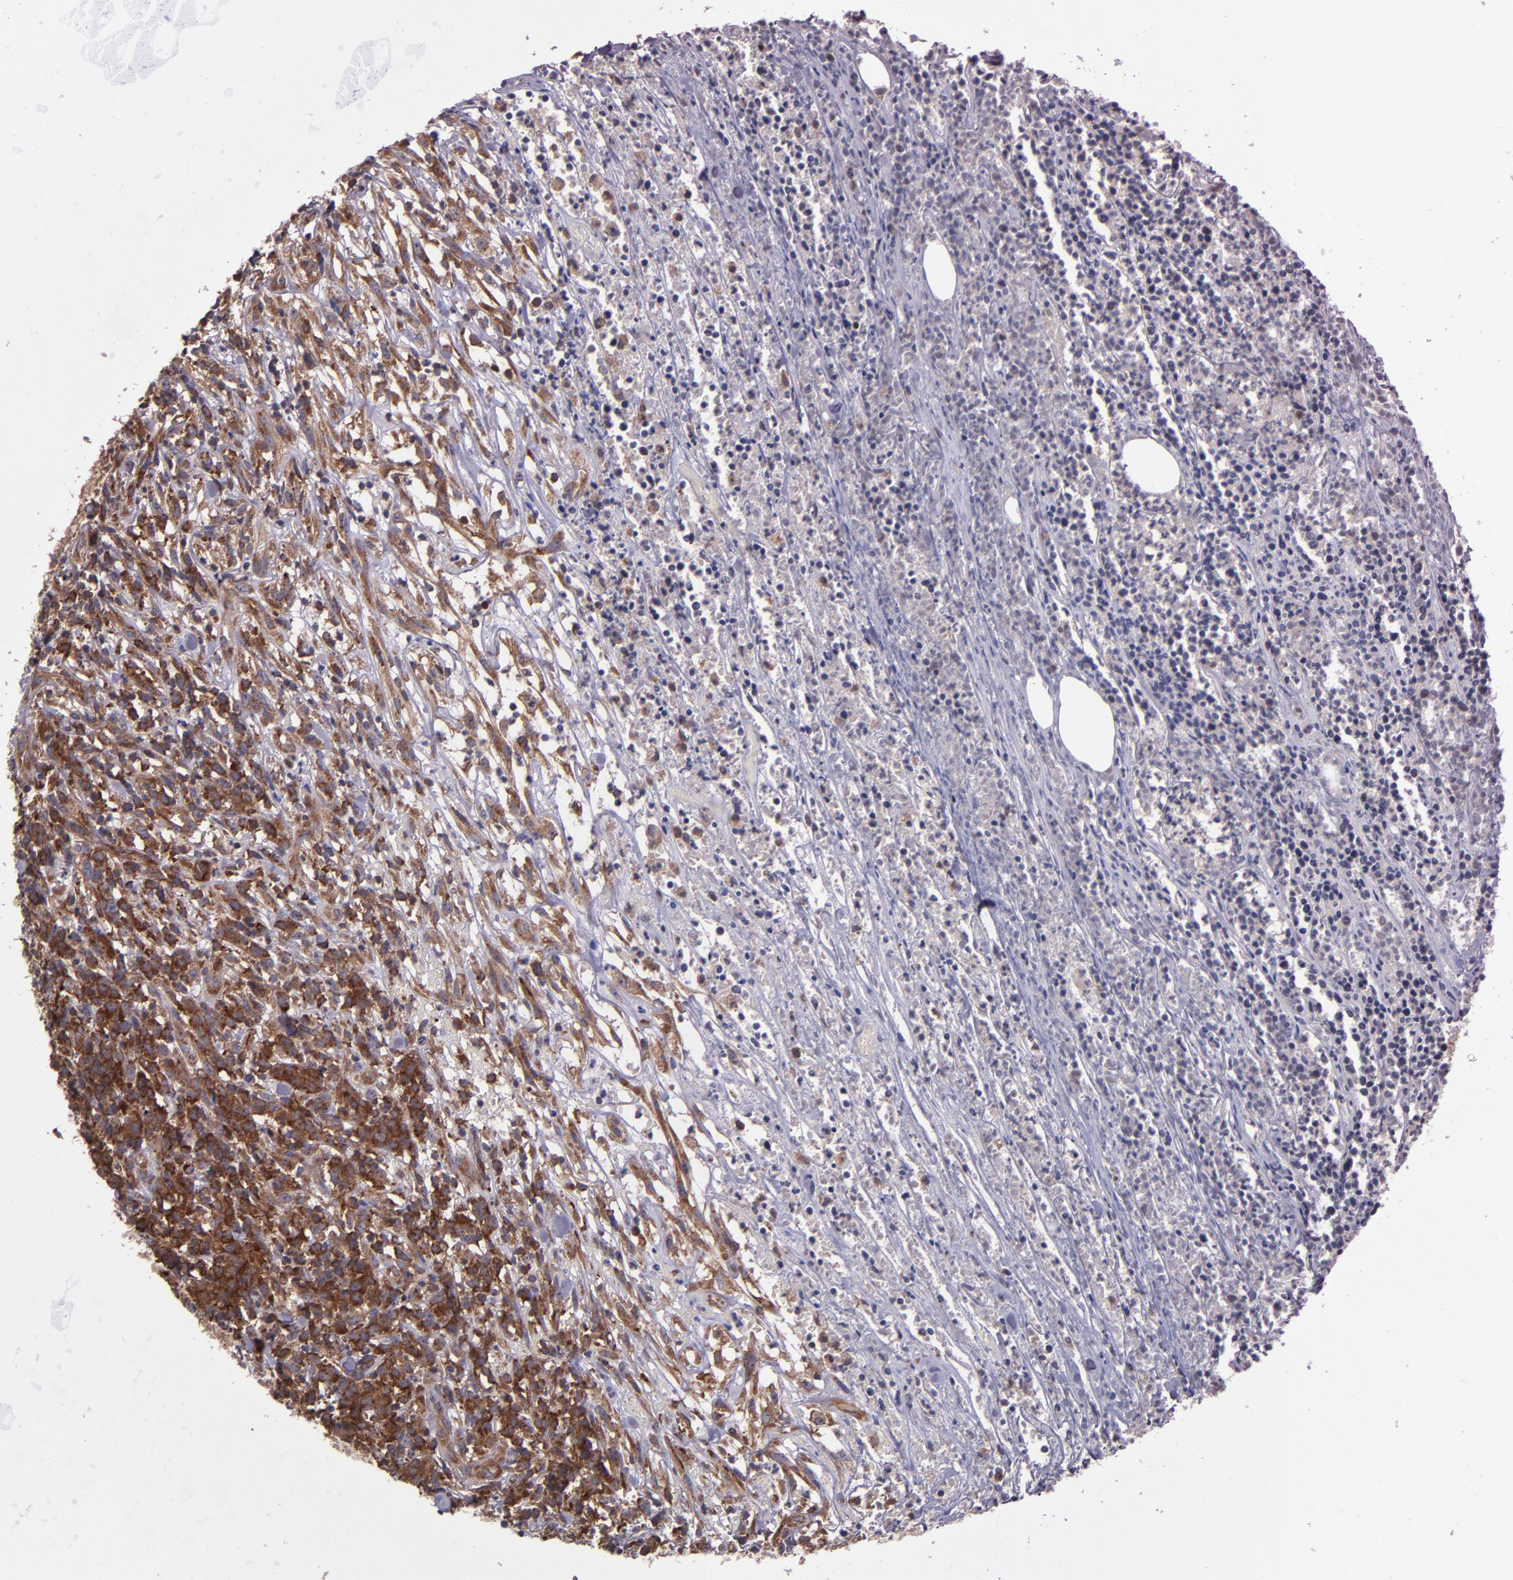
{"staining": {"intensity": "moderate", "quantity": ">75%", "location": "cytoplasmic/membranous"}, "tissue": "lymphoma", "cell_type": "Tumor cells", "image_type": "cancer", "snomed": [{"axis": "morphology", "description": "Malignant lymphoma, non-Hodgkin's type, High grade"}, {"axis": "topography", "description": "Lymph node"}], "caption": "Protein analysis of lymphoma tissue displays moderate cytoplasmic/membranous expression in about >75% of tumor cells.", "gene": "EIF4ENIF1", "patient": {"sex": "female", "age": 73}}